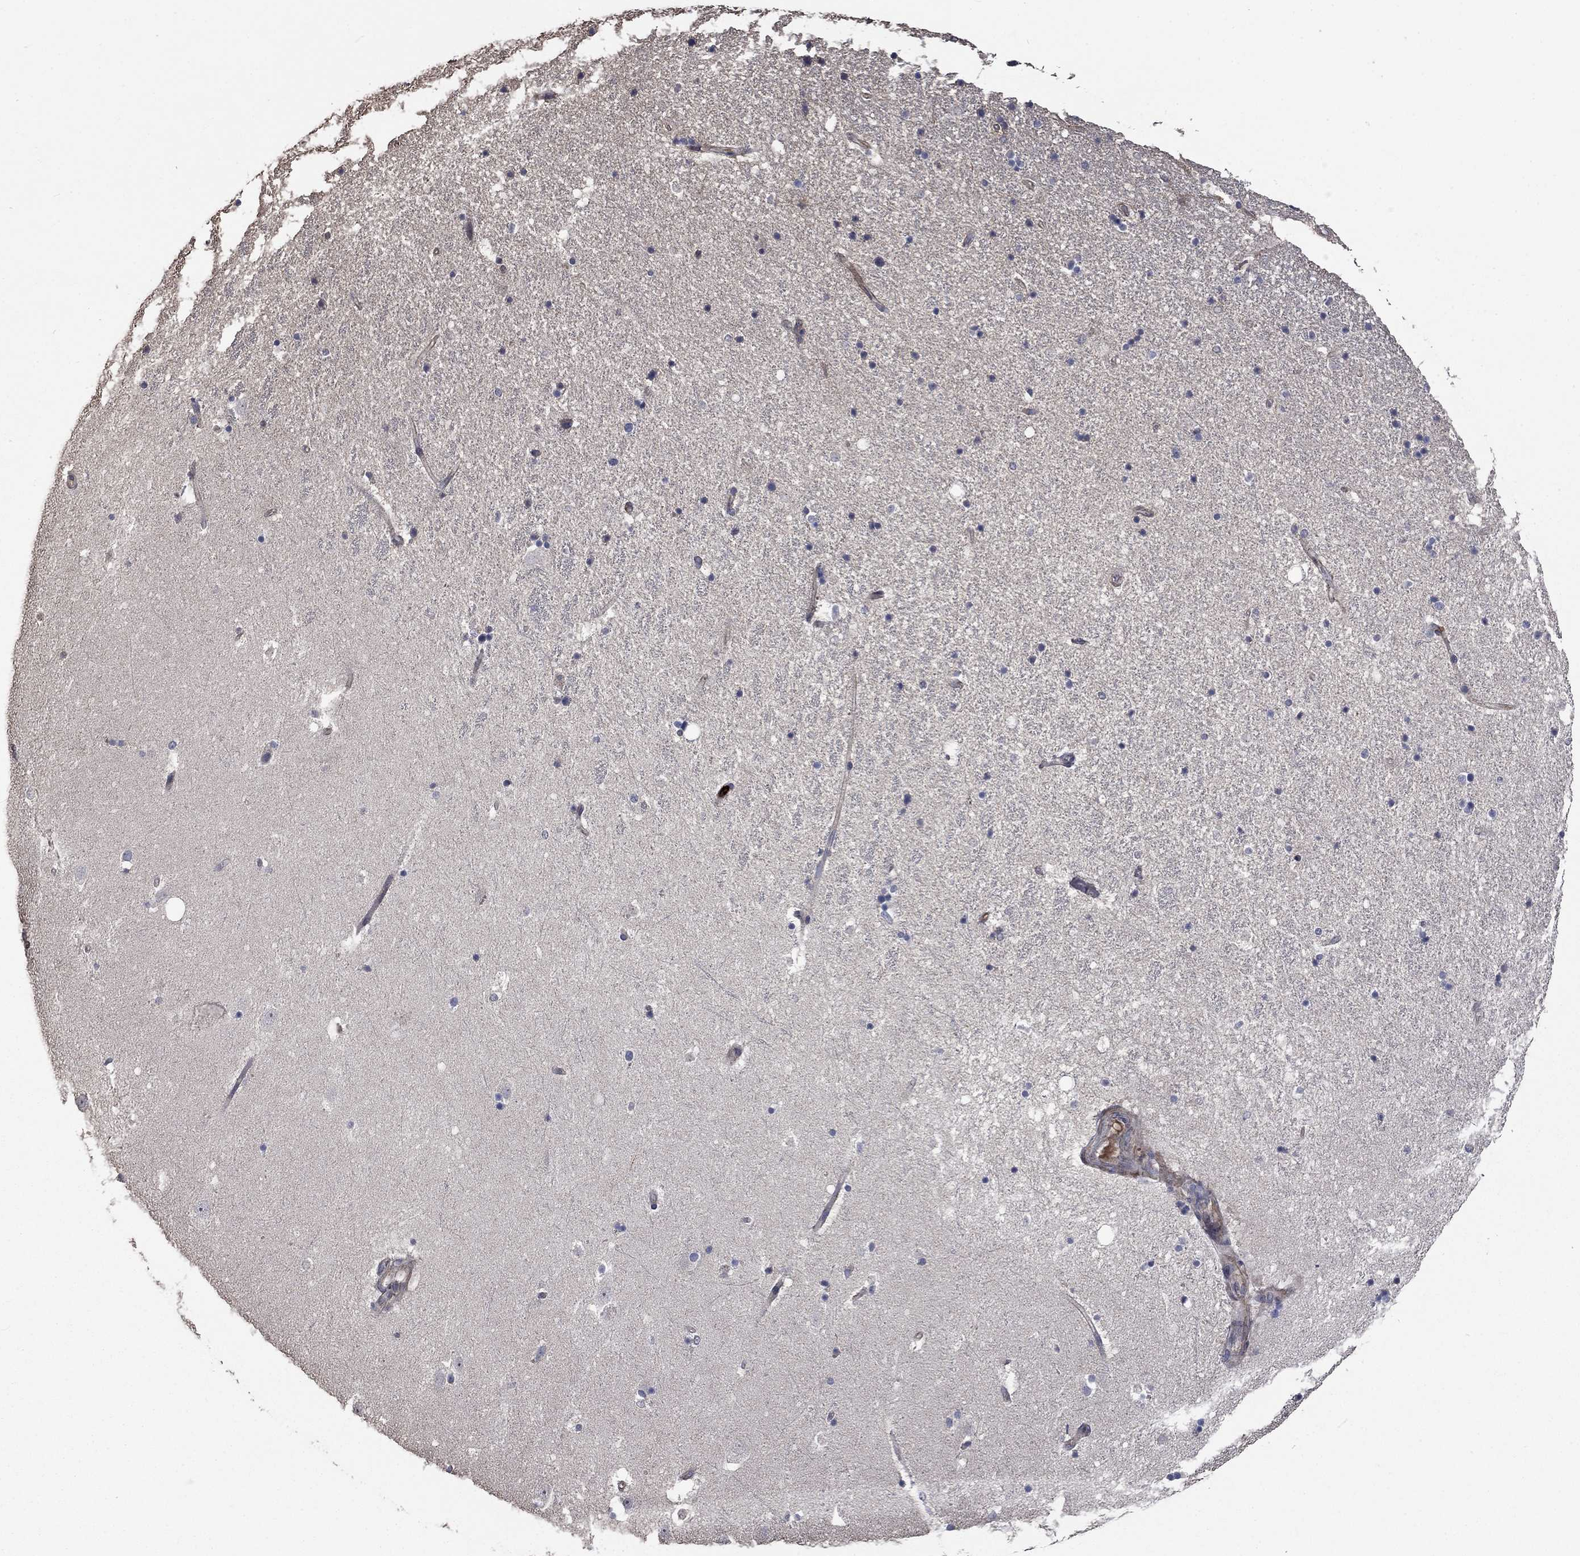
{"staining": {"intensity": "negative", "quantity": "none", "location": "none"}, "tissue": "hippocampus", "cell_type": "Glial cells", "image_type": "normal", "snomed": [{"axis": "morphology", "description": "Normal tissue, NOS"}, {"axis": "topography", "description": "Hippocampus"}], "caption": "The photomicrograph exhibits no significant expression in glial cells of hippocampus.", "gene": "VCAN", "patient": {"sex": "male", "age": 49}}